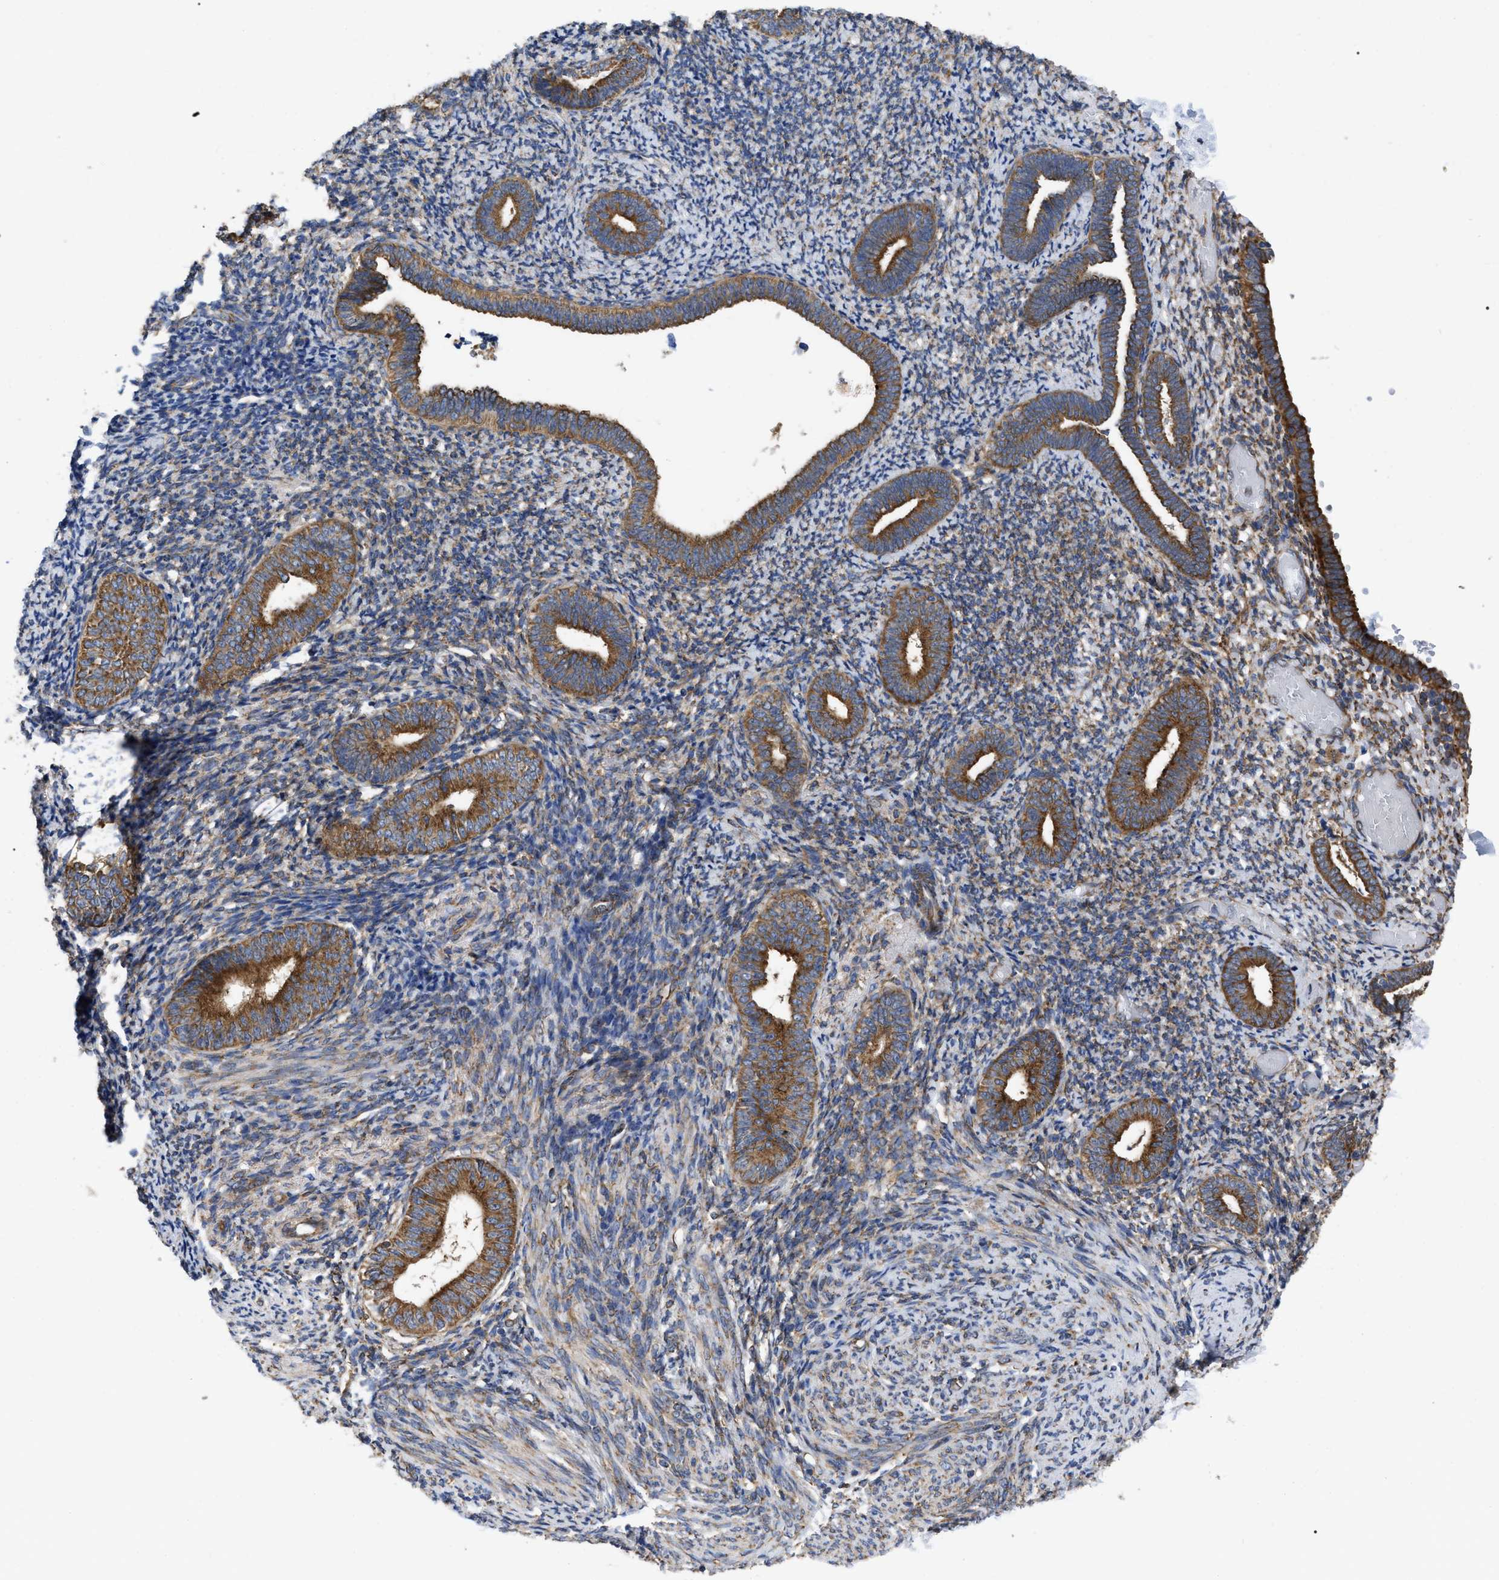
{"staining": {"intensity": "moderate", "quantity": ">75%", "location": "cytoplasmic/membranous"}, "tissue": "endometrium", "cell_type": "Cells in endometrial stroma", "image_type": "normal", "snomed": [{"axis": "morphology", "description": "Normal tissue, NOS"}, {"axis": "topography", "description": "Endometrium"}], "caption": "High-magnification brightfield microscopy of benign endometrium stained with DAB (3,3'-diaminobenzidine) (brown) and counterstained with hematoxylin (blue). cells in endometrial stroma exhibit moderate cytoplasmic/membranous expression is present in approximately>75% of cells. Immunohistochemistry stains the protein in brown and the nuclei are stained blue.", "gene": "FAM120A", "patient": {"sex": "female", "age": 66}}